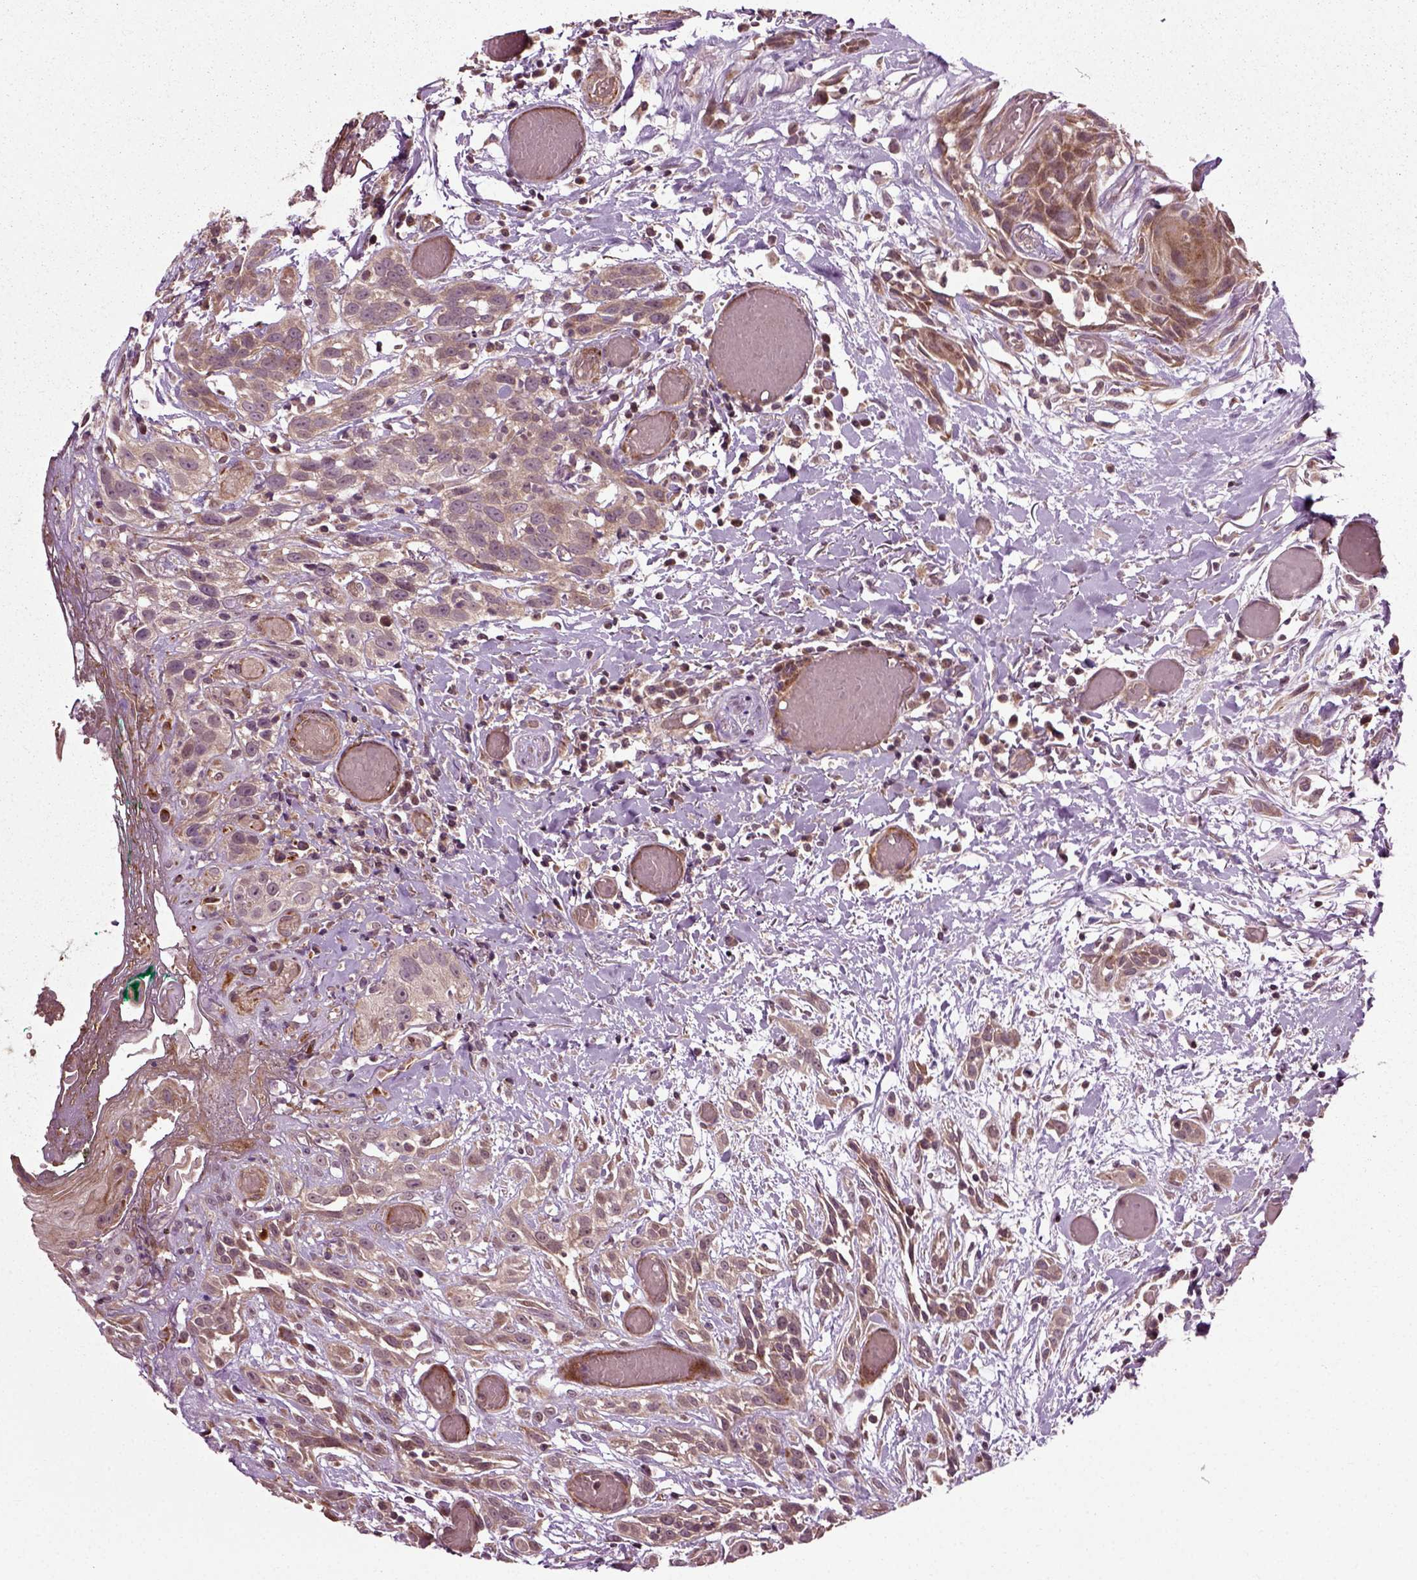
{"staining": {"intensity": "weak", "quantity": ">75%", "location": "cytoplasmic/membranous"}, "tissue": "head and neck cancer", "cell_type": "Tumor cells", "image_type": "cancer", "snomed": [{"axis": "morphology", "description": "Normal tissue, NOS"}, {"axis": "morphology", "description": "Squamous cell carcinoma, NOS"}, {"axis": "topography", "description": "Oral tissue"}, {"axis": "topography", "description": "Salivary gland"}, {"axis": "topography", "description": "Head-Neck"}], "caption": "Immunohistochemistry staining of head and neck squamous cell carcinoma, which demonstrates low levels of weak cytoplasmic/membranous staining in about >75% of tumor cells indicating weak cytoplasmic/membranous protein staining. The staining was performed using DAB (brown) for protein detection and nuclei were counterstained in hematoxylin (blue).", "gene": "PLCD3", "patient": {"sex": "female", "age": 62}}